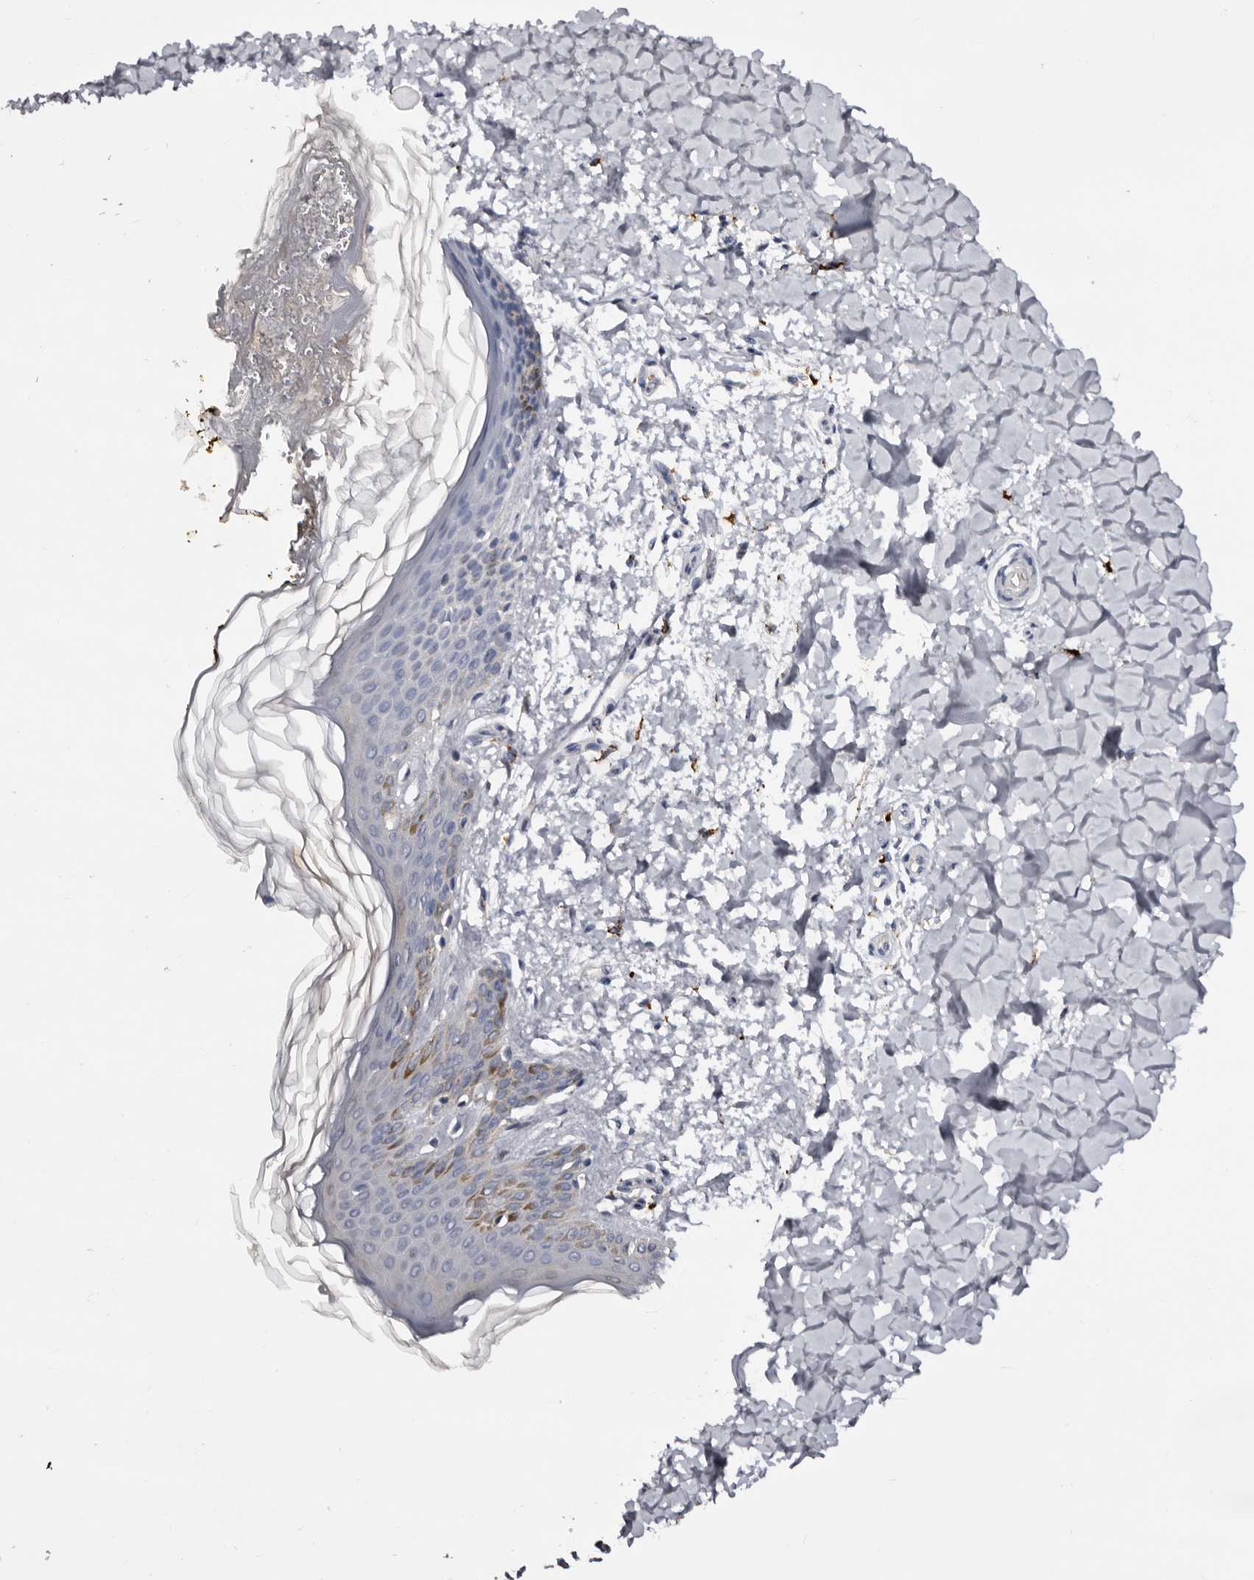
{"staining": {"intensity": "negative", "quantity": "none", "location": "none"}, "tissue": "skin", "cell_type": "Fibroblasts", "image_type": "normal", "snomed": [{"axis": "morphology", "description": "Normal tissue, NOS"}, {"axis": "morphology", "description": "Neoplasm, benign, NOS"}, {"axis": "topography", "description": "Skin"}, {"axis": "topography", "description": "Soft tissue"}], "caption": "This is an immunohistochemistry image of normal human skin. There is no staining in fibroblasts.", "gene": "DAP", "patient": {"sex": "male", "age": 26}}